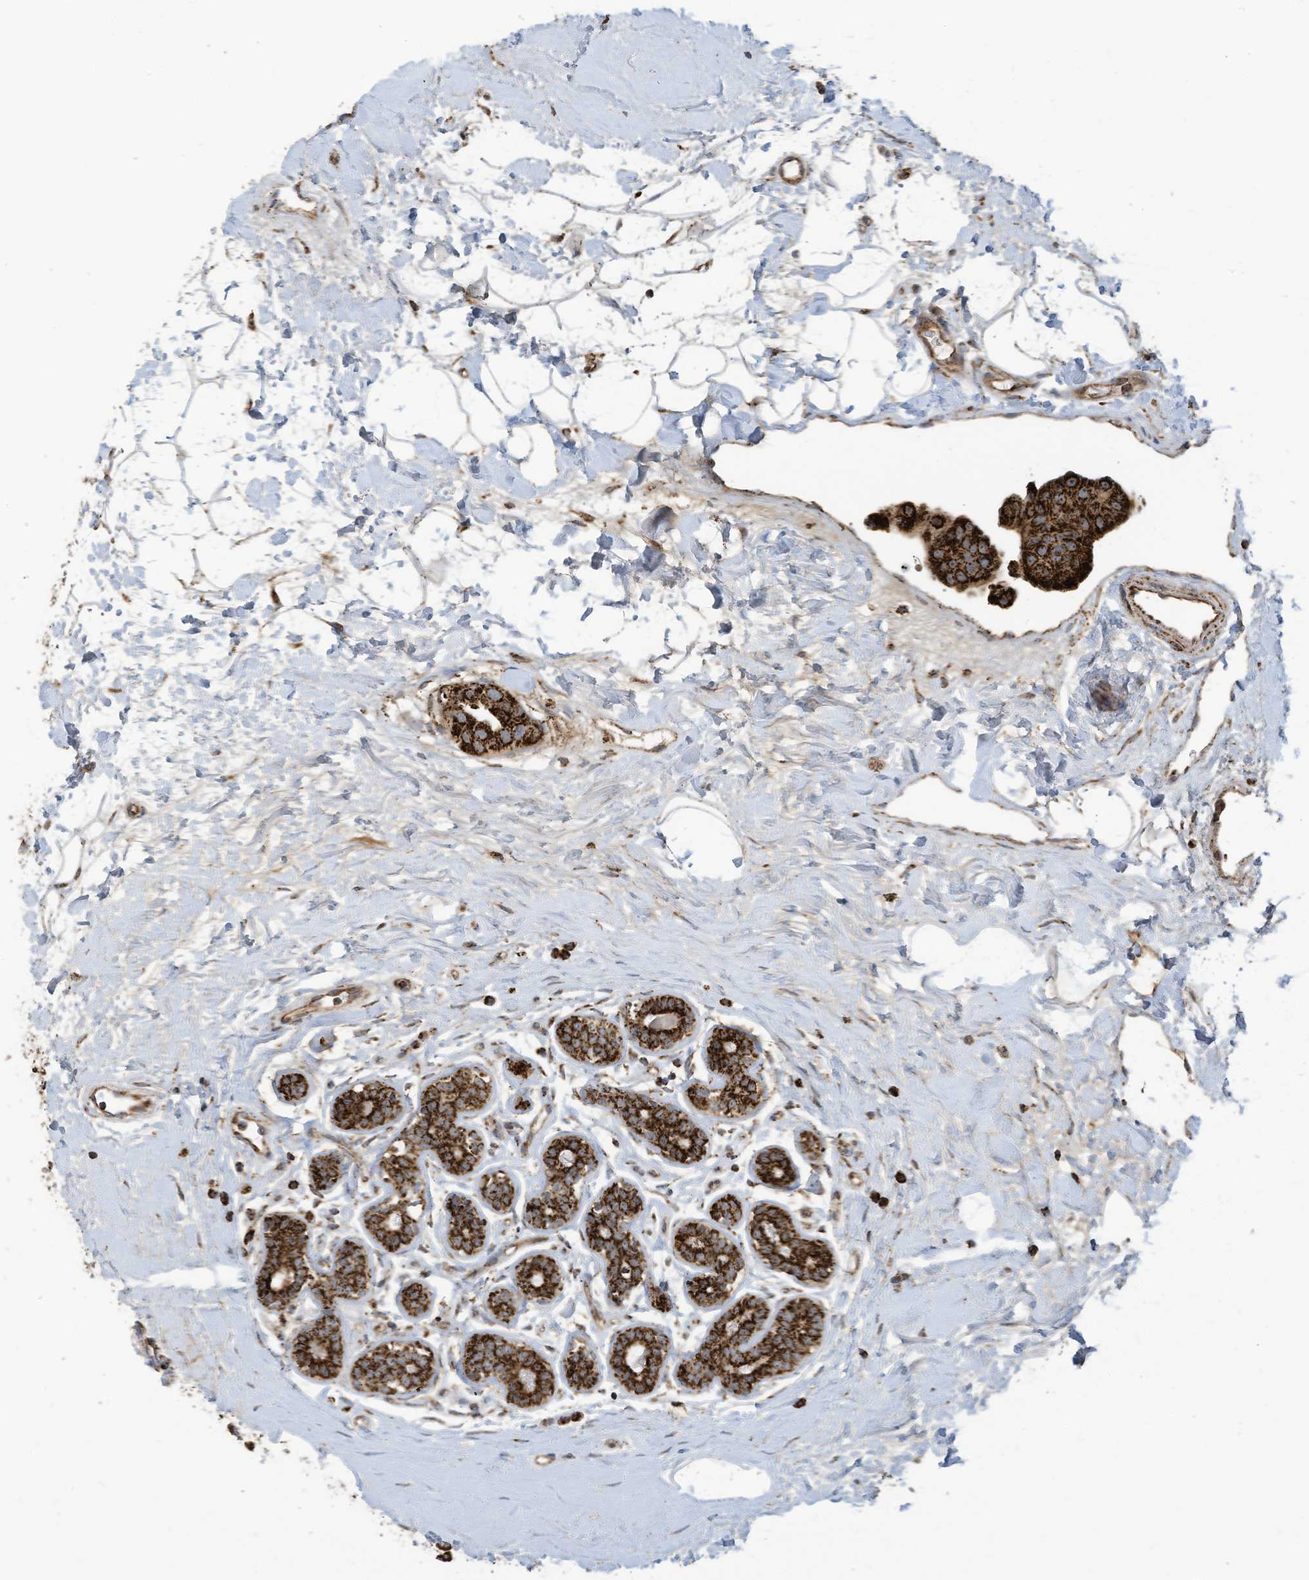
{"staining": {"intensity": "strong", "quantity": ">75%", "location": "cytoplasmic/membranous"}, "tissue": "breast cancer", "cell_type": "Tumor cells", "image_type": "cancer", "snomed": [{"axis": "morphology", "description": "Normal tissue, NOS"}, {"axis": "morphology", "description": "Duct carcinoma"}, {"axis": "topography", "description": "Breast"}], "caption": "Immunohistochemistry (DAB (3,3'-diaminobenzidine)) staining of breast infiltrating ductal carcinoma shows strong cytoplasmic/membranous protein expression in about >75% of tumor cells.", "gene": "COX10", "patient": {"sex": "female", "age": 39}}